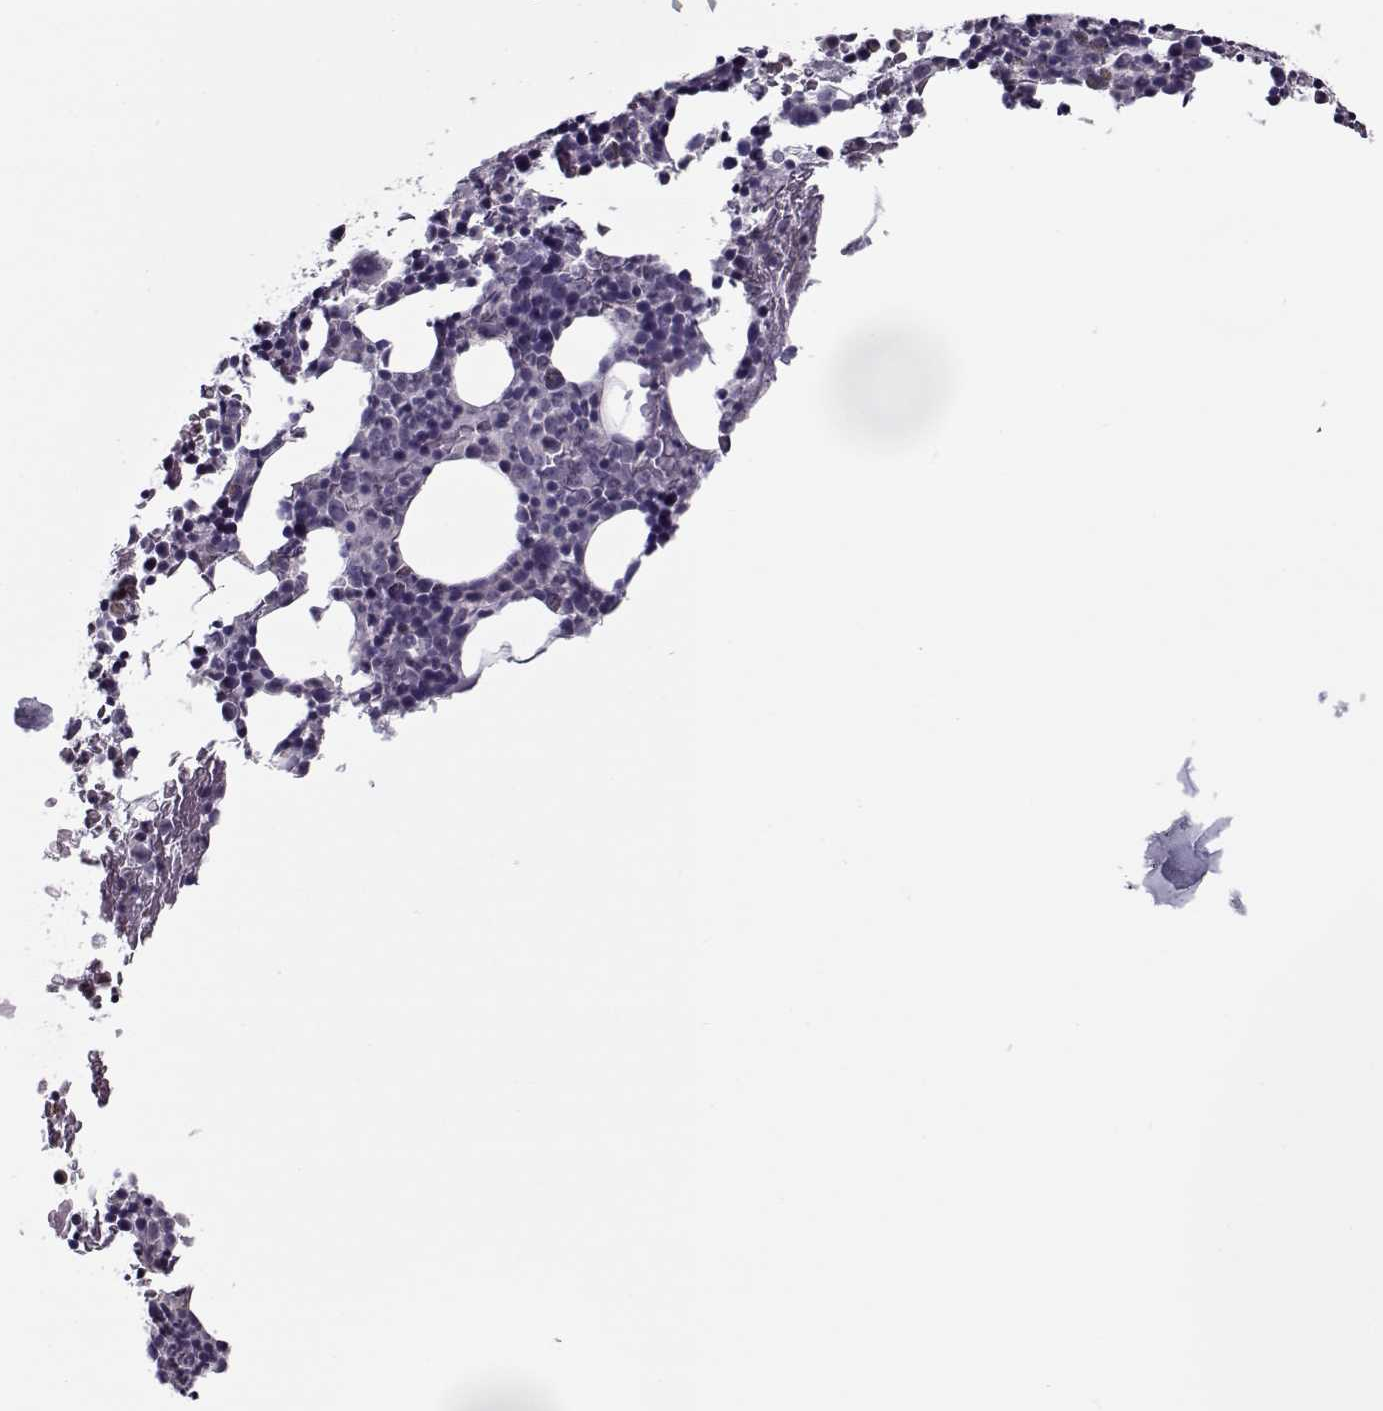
{"staining": {"intensity": "negative", "quantity": "none", "location": "none"}, "tissue": "bone marrow", "cell_type": "Hematopoietic cells", "image_type": "normal", "snomed": [{"axis": "morphology", "description": "Normal tissue, NOS"}, {"axis": "topography", "description": "Bone marrow"}], "caption": "The immunohistochemistry (IHC) photomicrograph has no significant expression in hematopoietic cells of bone marrow.", "gene": "CIBAR1", "patient": {"sex": "male", "age": 72}}